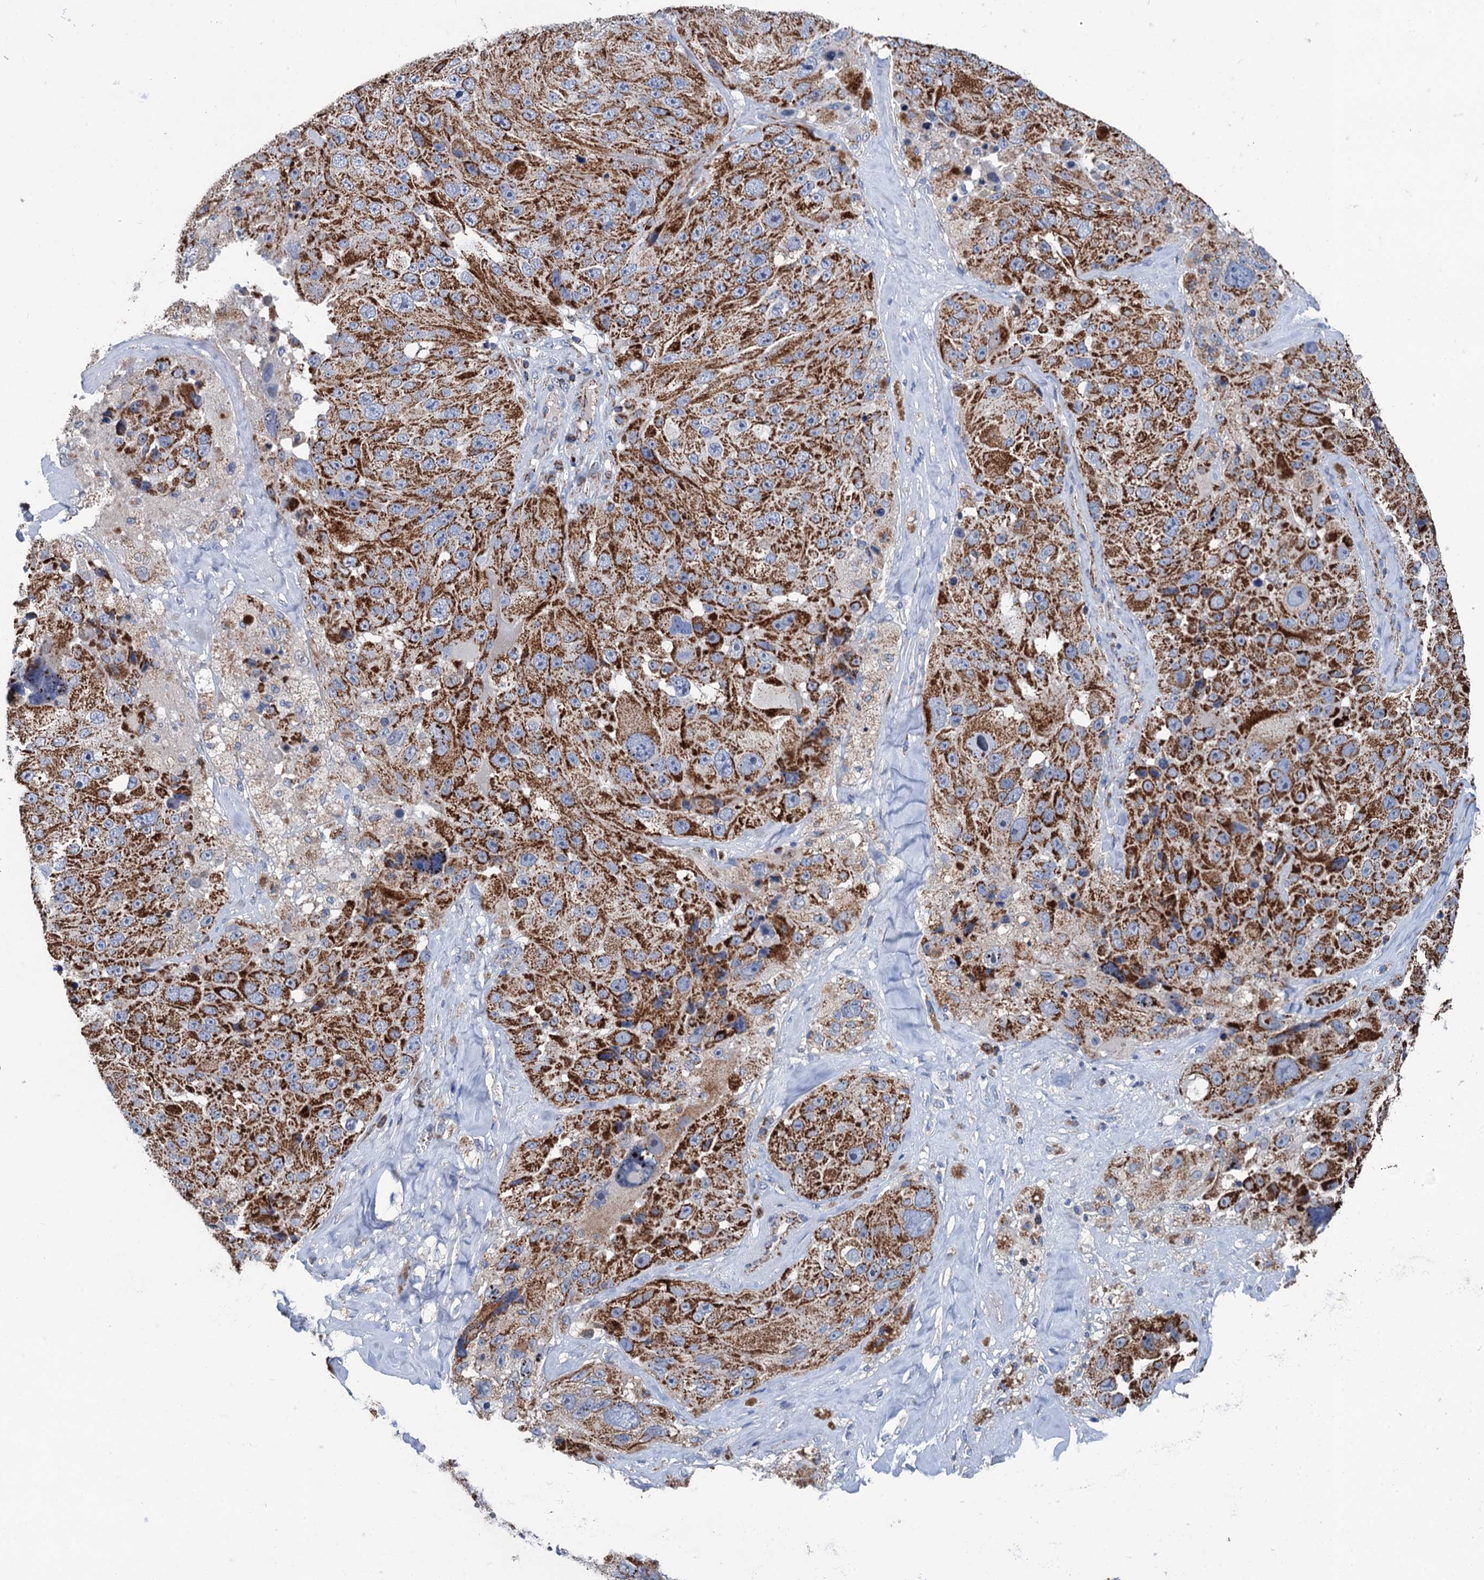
{"staining": {"intensity": "moderate", "quantity": ">75%", "location": "cytoplasmic/membranous"}, "tissue": "melanoma", "cell_type": "Tumor cells", "image_type": "cancer", "snomed": [{"axis": "morphology", "description": "Malignant melanoma, Metastatic site"}, {"axis": "topography", "description": "Lymph node"}], "caption": "About >75% of tumor cells in human melanoma show moderate cytoplasmic/membranous protein expression as visualized by brown immunohistochemical staining.", "gene": "IVD", "patient": {"sex": "male", "age": 62}}